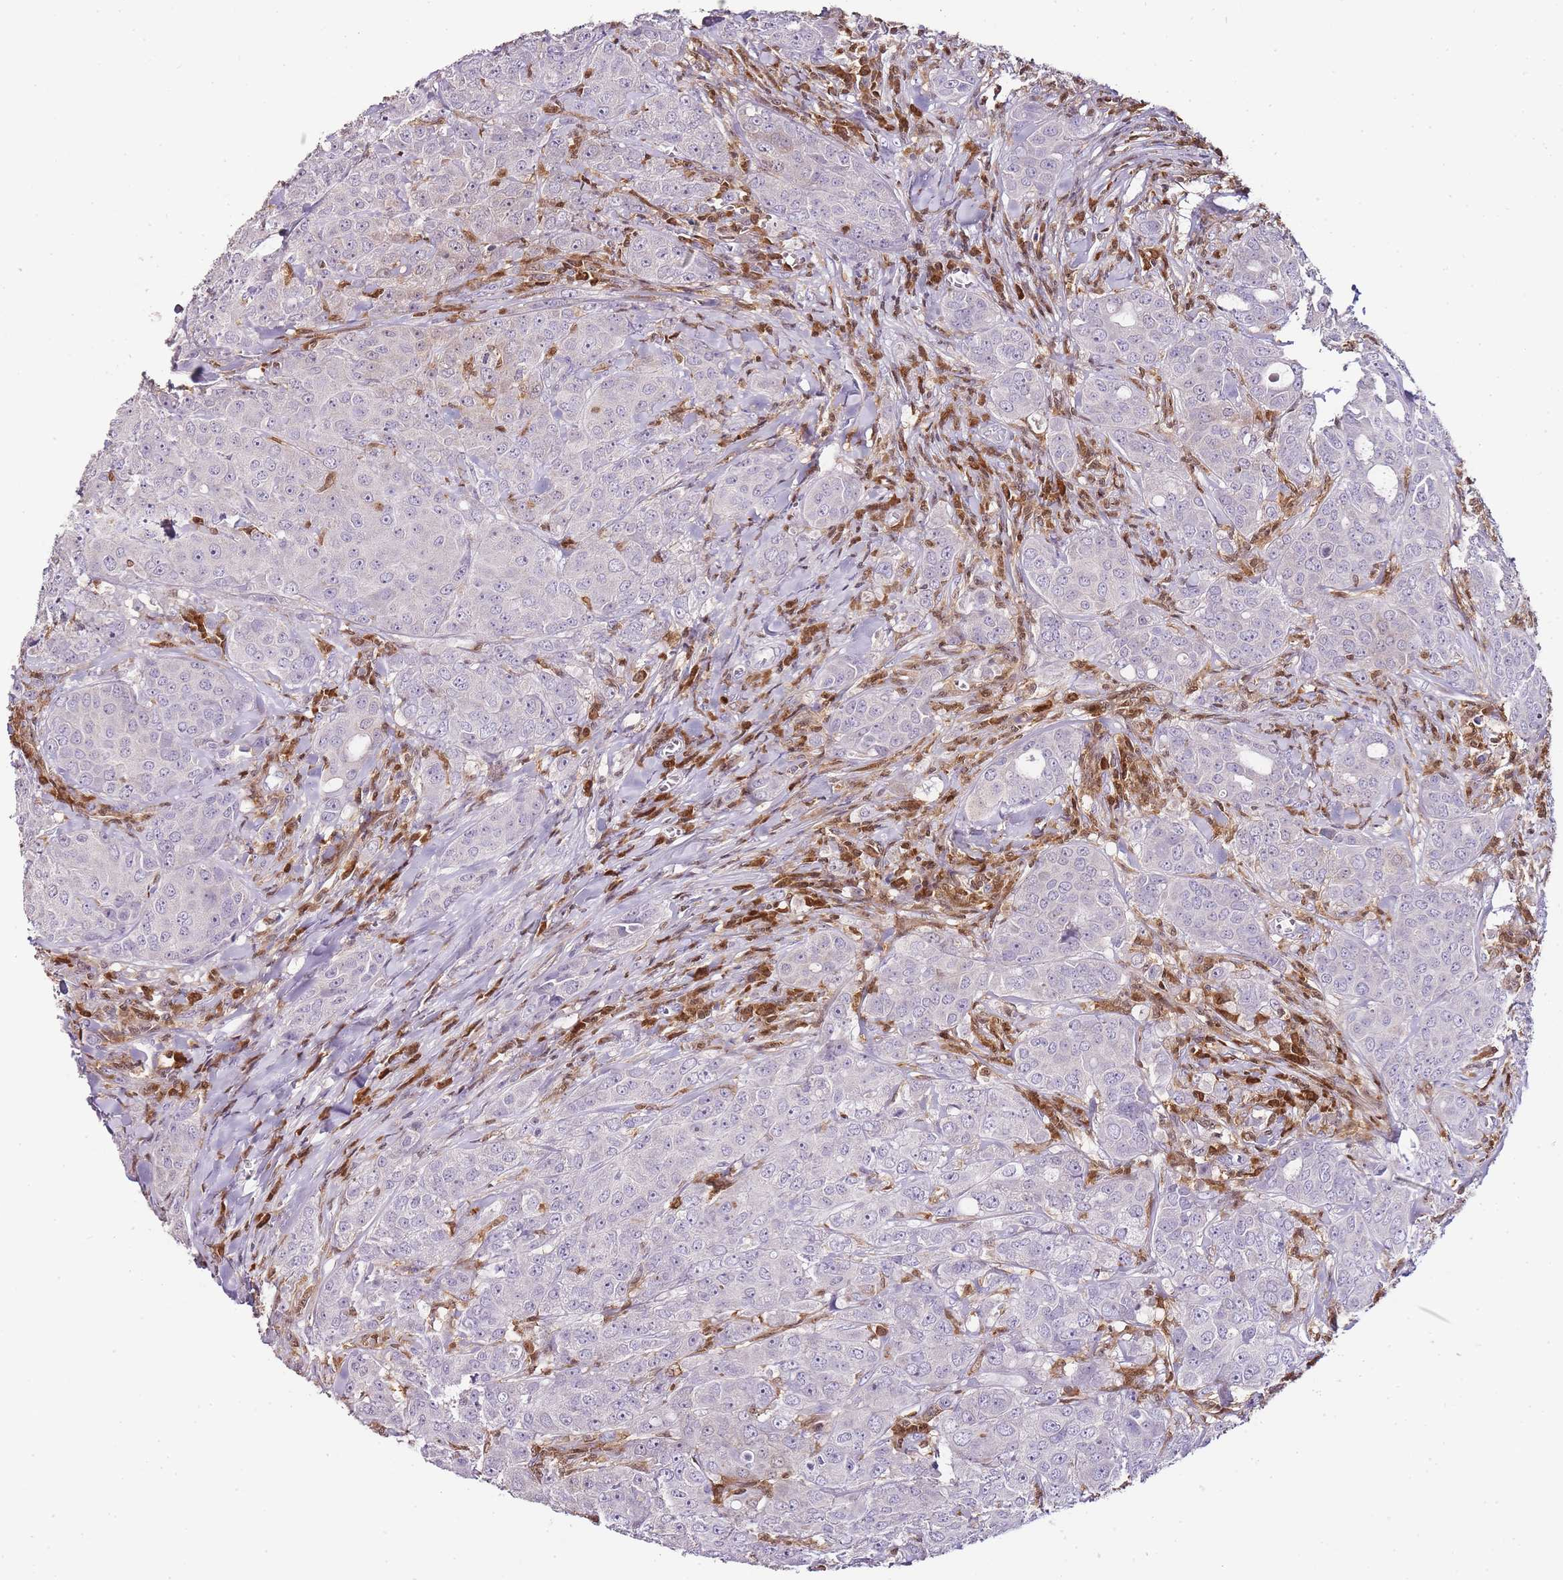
{"staining": {"intensity": "negative", "quantity": "none", "location": "none"}, "tissue": "breast cancer", "cell_type": "Tumor cells", "image_type": "cancer", "snomed": [{"axis": "morphology", "description": "Duct carcinoma"}, {"axis": "topography", "description": "Breast"}], "caption": "Immunohistochemistry histopathology image of human intraductal carcinoma (breast) stained for a protein (brown), which shows no staining in tumor cells.", "gene": "ZBP1", "patient": {"sex": "female", "age": 43}}